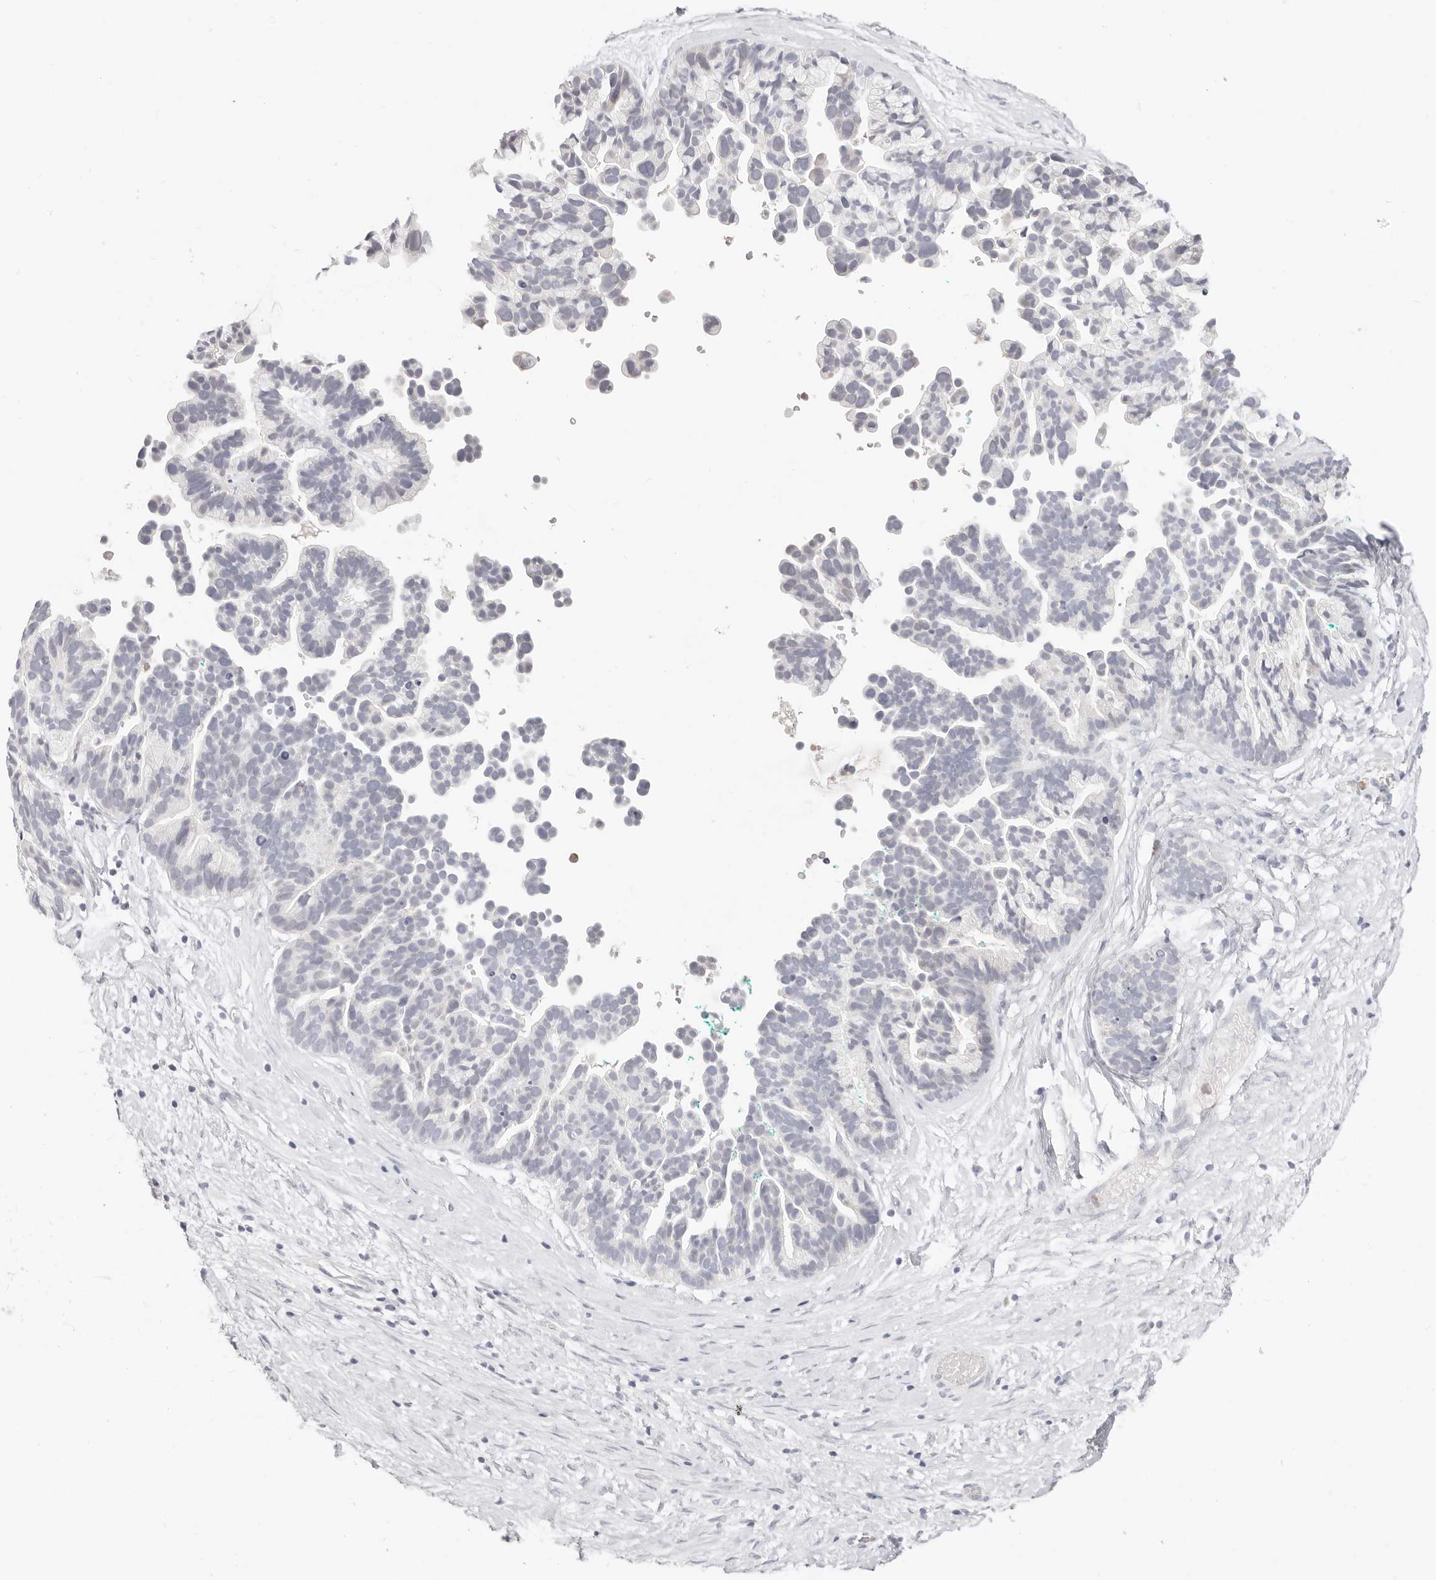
{"staining": {"intensity": "negative", "quantity": "none", "location": "none"}, "tissue": "ovarian cancer", "cell_type": "Tumor cells", "image_type": "cancer", "snomed": [{"axis": "morphology", "description": "Cystadenocarcinoma, serous, NOS"}, {"axis": "topography", "description": "Ovary"}], "caption": "Ovarian serous cystadenocarcinoma stained for a protein using IHC shows no staining tumor cells.", "gene": "ASCL1", "patient": {"sex": "female", "age": 56}}